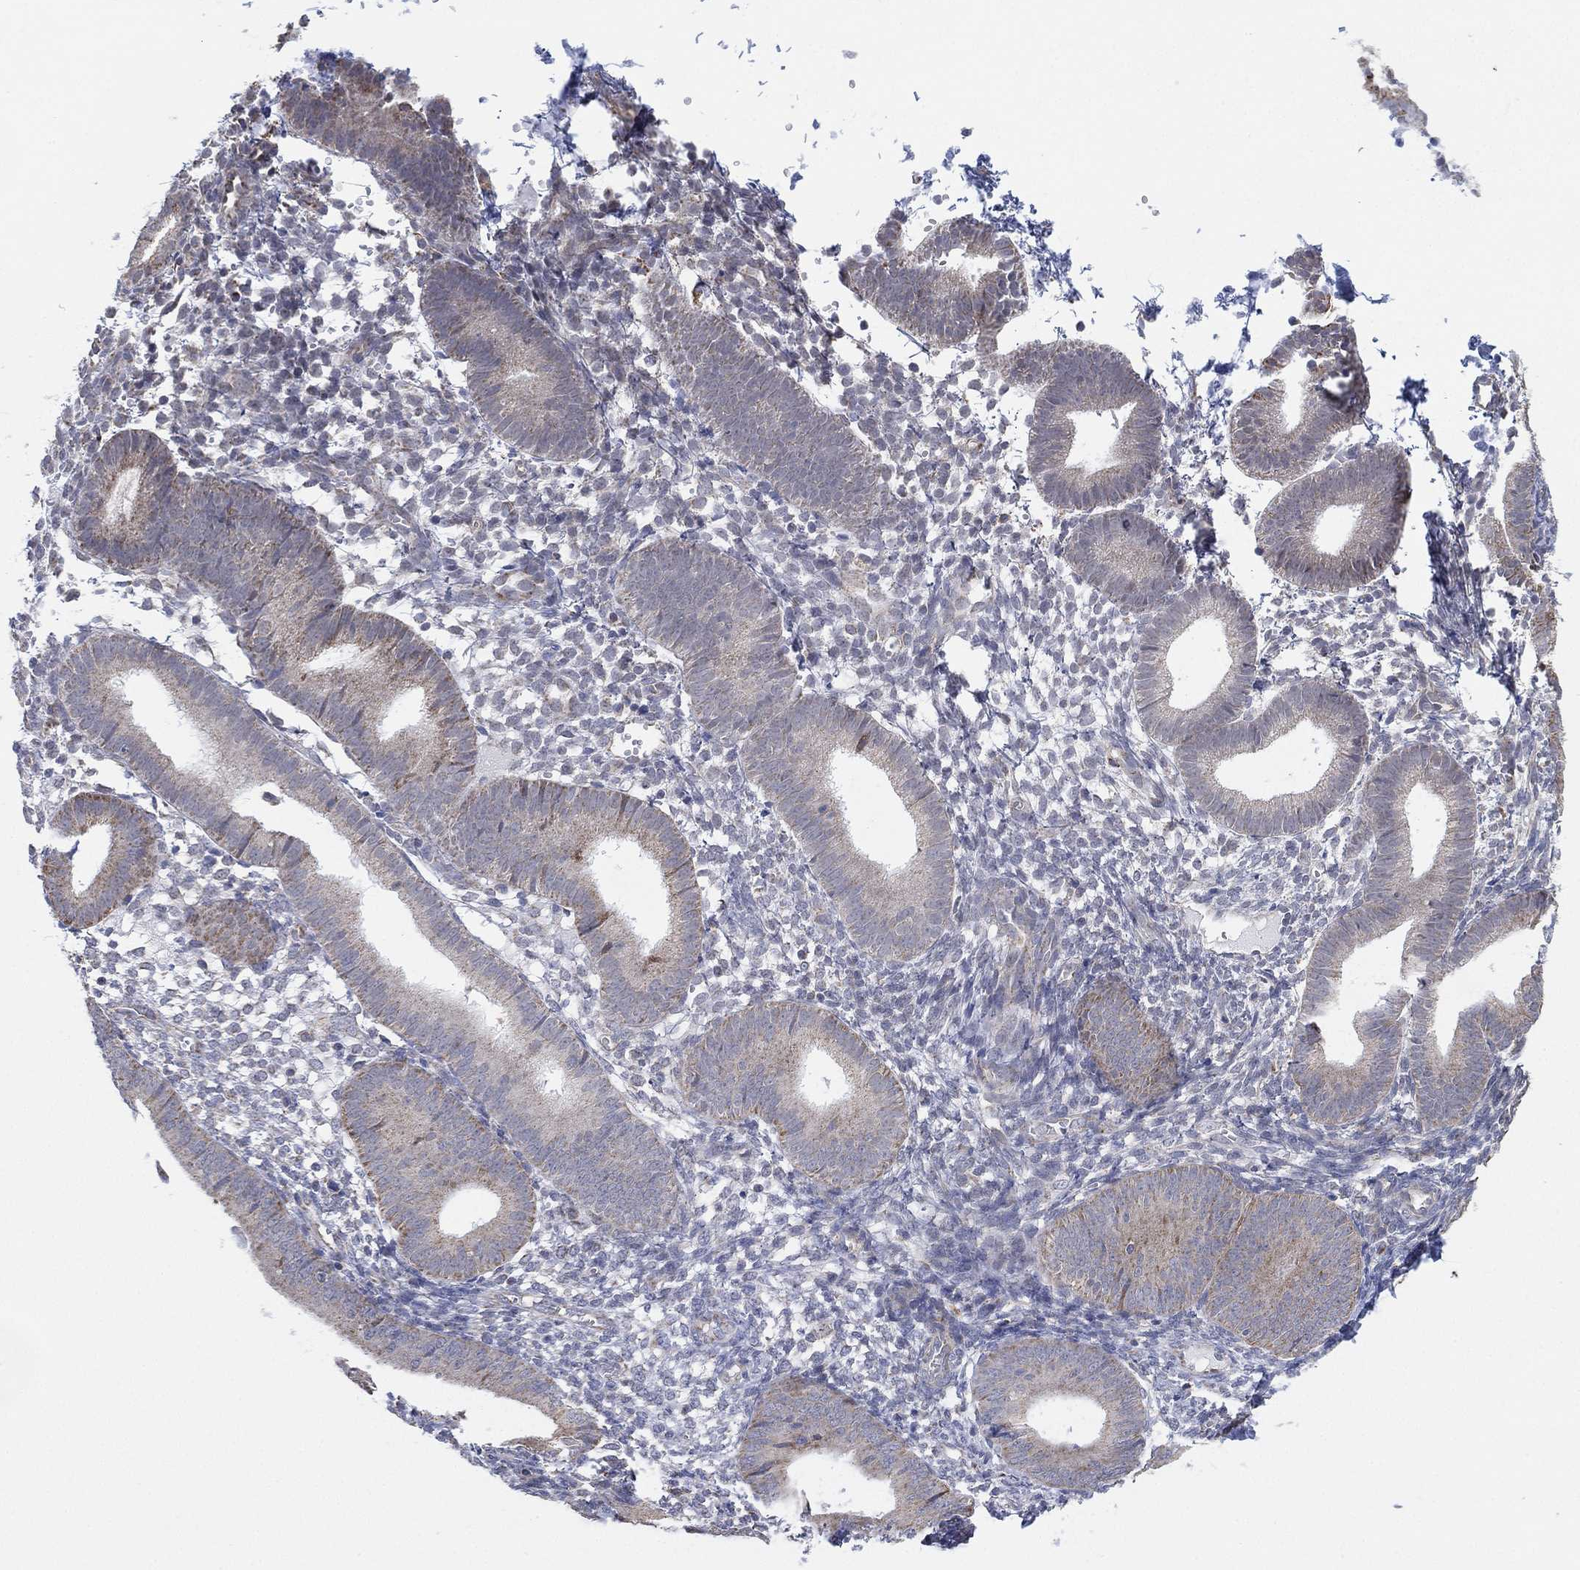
{"staining": {"intensity": "negative", "quantity": "none", "location": "none"}, "tissue": "endometrium", "cell_type": "Cells in endometrial stroma", "image_type": "normal", "snomed": [{"axis": "morphology", "description": "Normal tissue, NOS"}, {"axis": "topography", "description": "Endometrium"}], "caption": "Endometrium was stained to show a protein in brown. There is no significant staining in cells in endometrial stroma. (DAB (3,3'-diaminobenzidine) immunohistochemistry visualized using brightfield microscopy, high magnification).", "gene": "INA", "patient": {"sex": "female", "age": 39}}